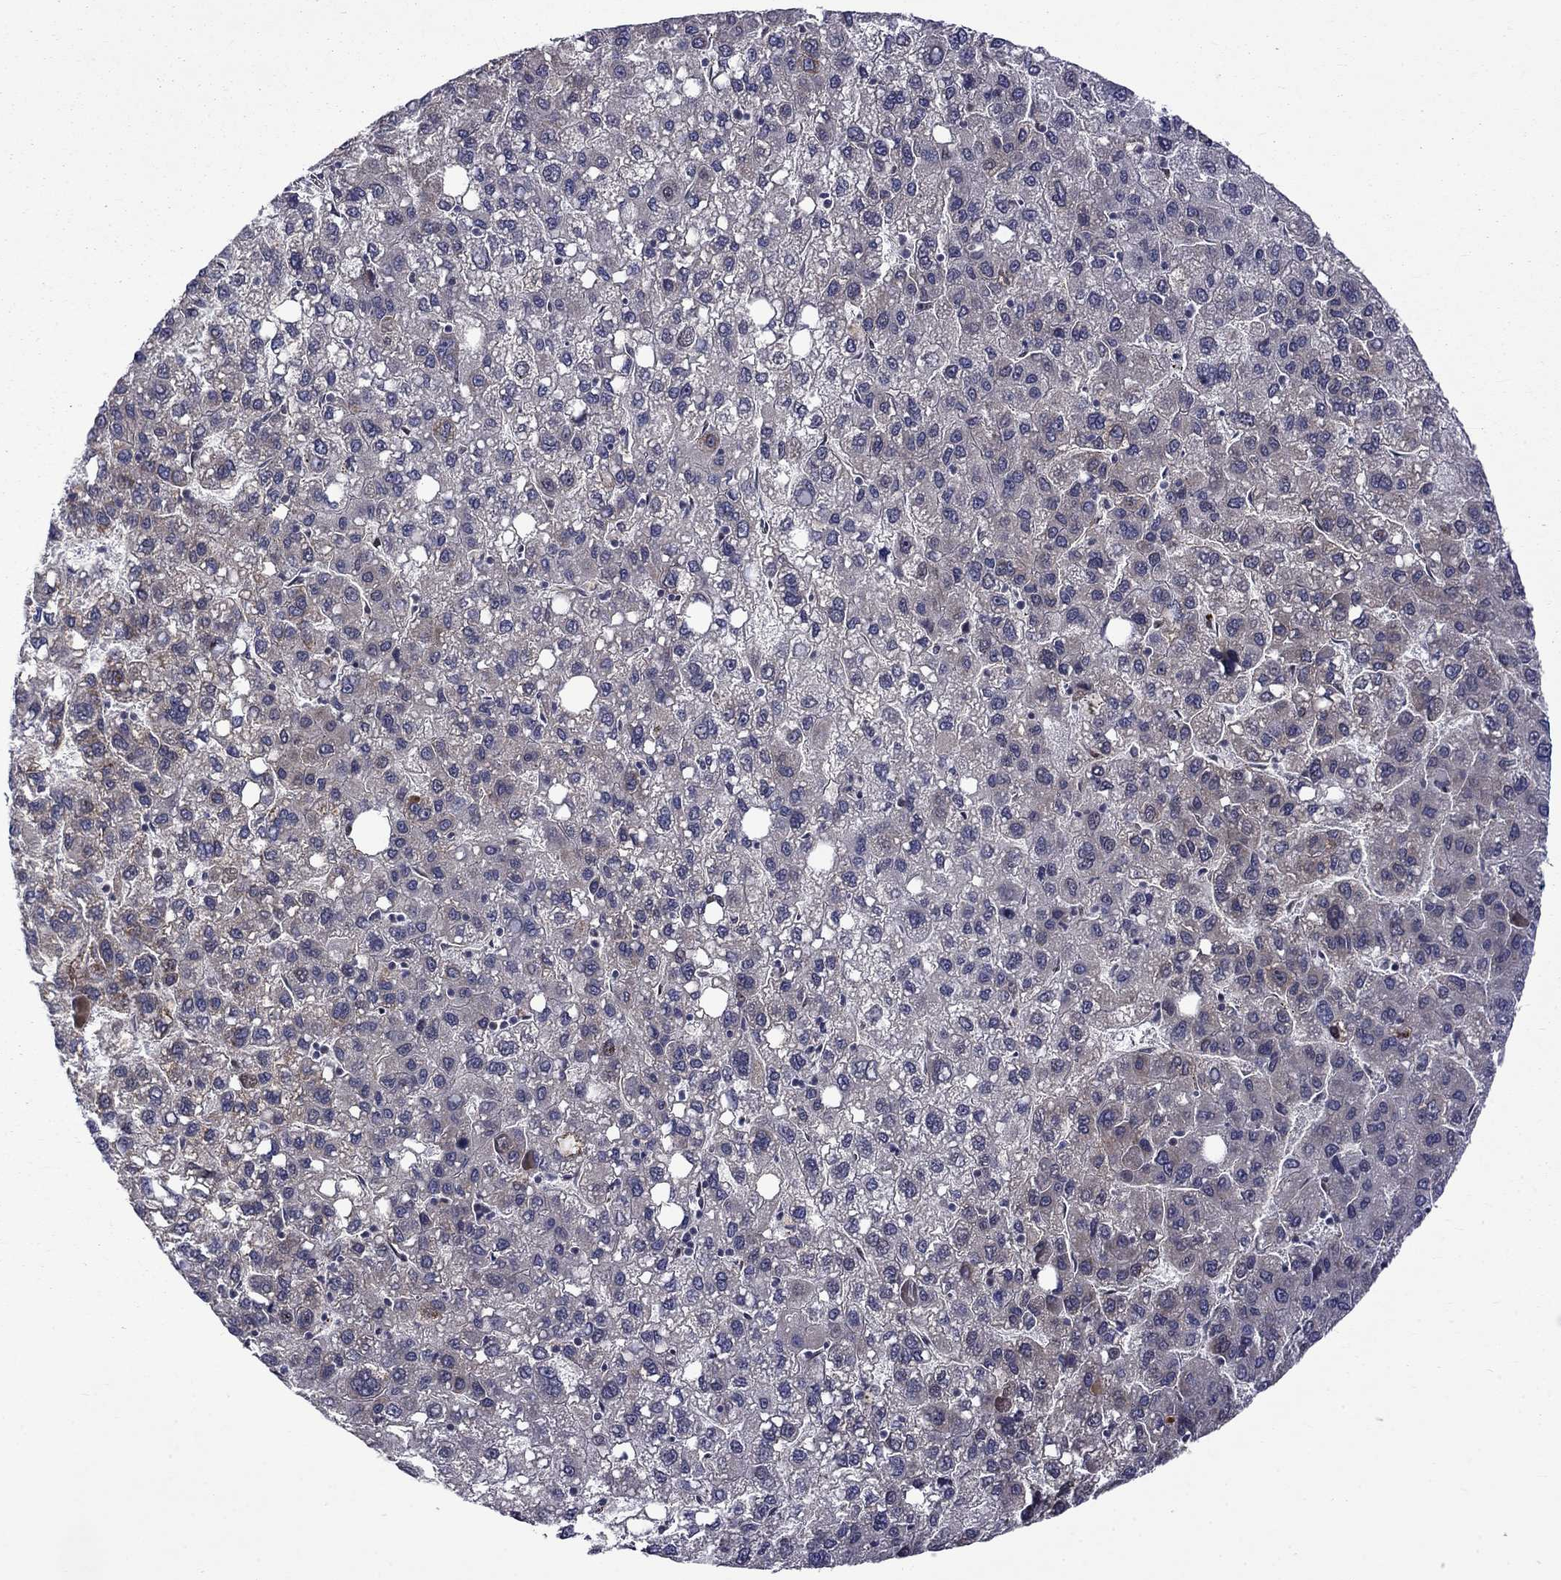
{"staining": {"intensity": "negative", "quantity": "none", "location": "none"}, "tissue": "liver cancer", "cell_type": "Tumor cells", "image_type": "cancer", "snomed": [{"axis": "morphology", "description": "Carcinoma, Hepatocellular, NOS"}, {"axis": "topography", "description": "Liver"}], "caption": "Image shows no significant protein expression in tumor cells of hepatocellular carcinoma (liver). (Brightfield microscopy of DAB IHC at high magnification).", "gene": "KPNA3", "patient": {"sex": "female", "age": 82}}